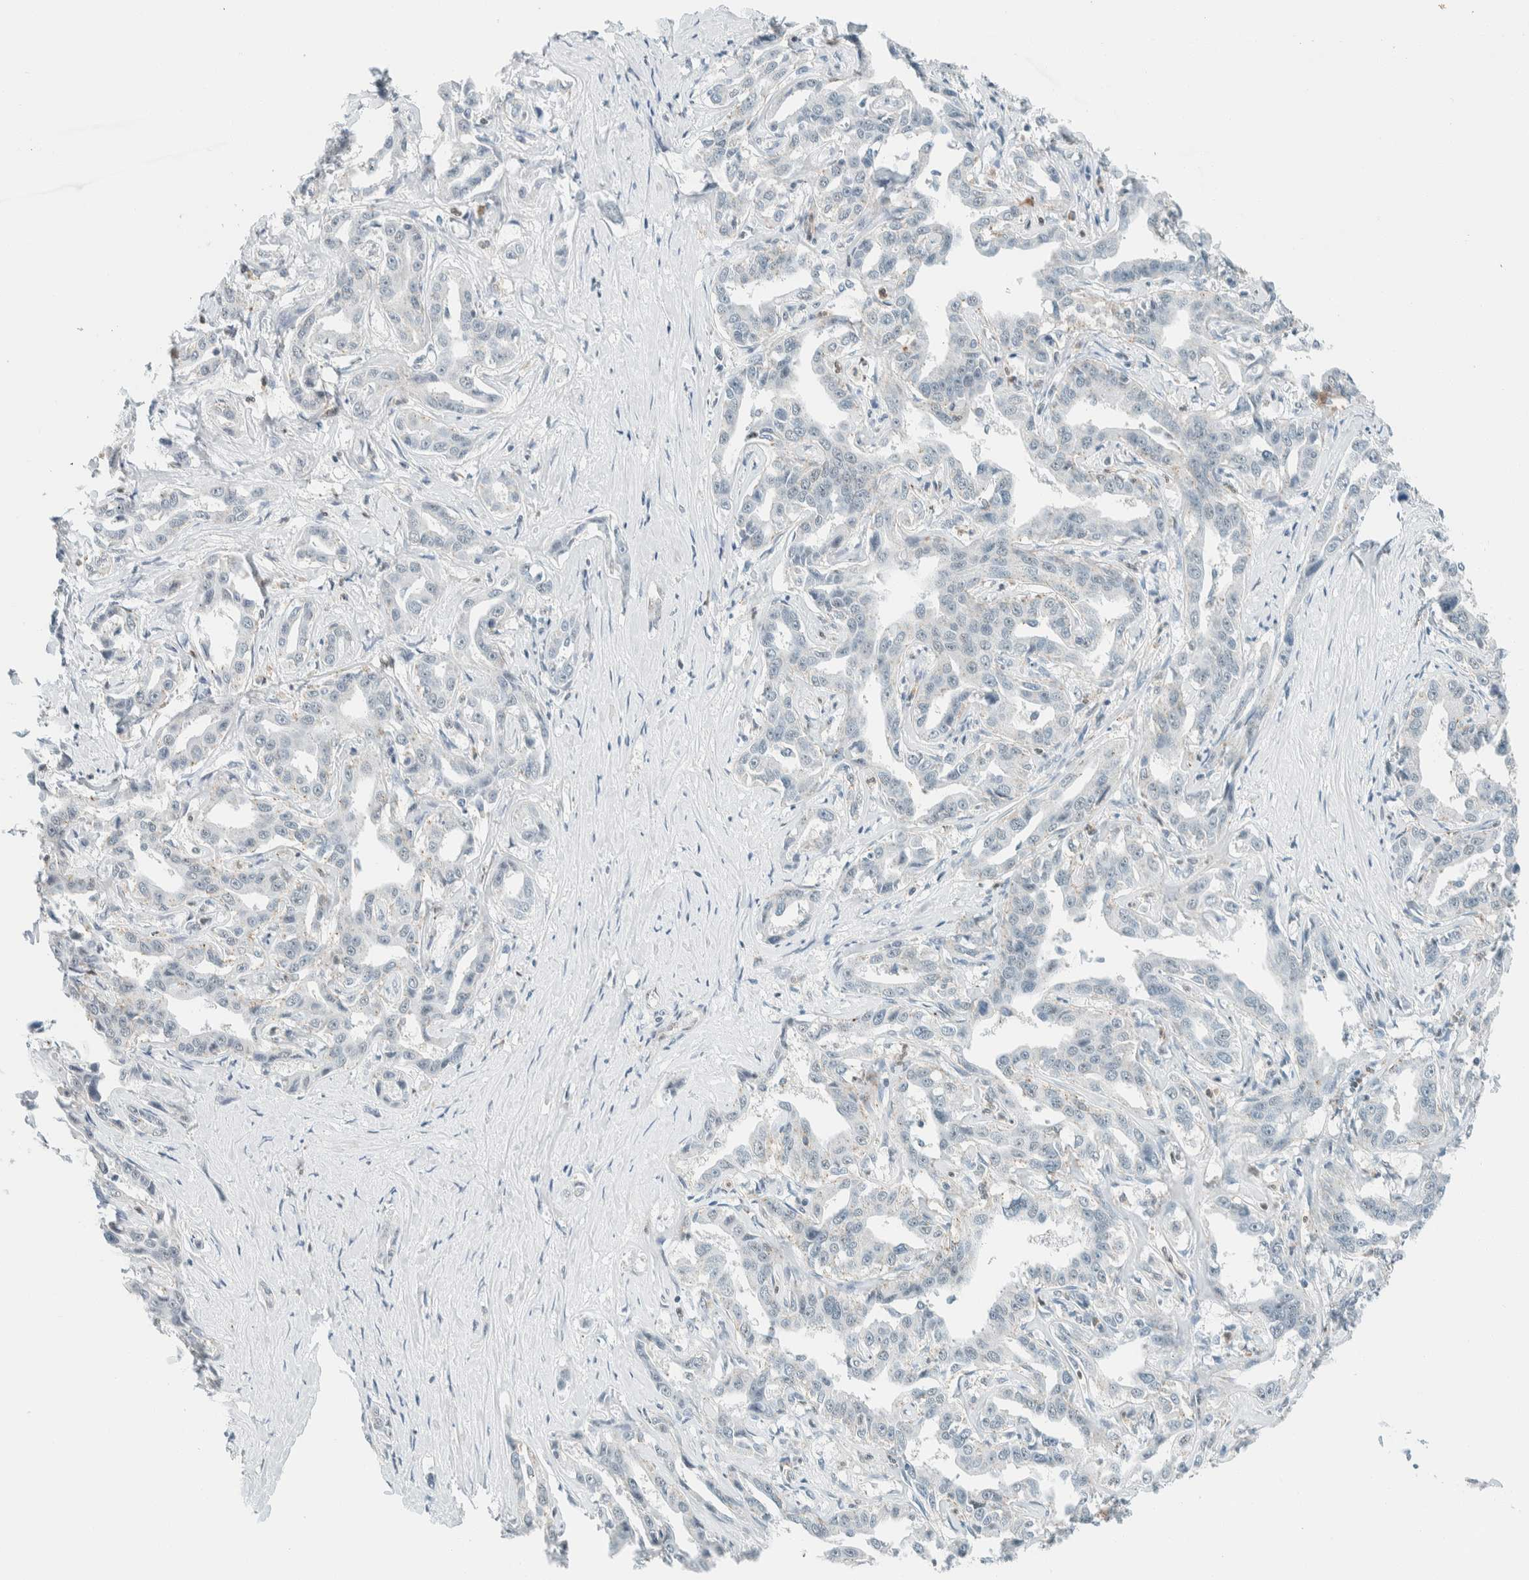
{"staining": {"intensity": "negative", "quantity": "none", "location": "none"}, "tissue": "liver cancer", "cell_type": "Tumor cells", "image_type": "cancer", "snomed": [{"axis": "morphology", "description": "Cholangiocarcinoma"}, {"axis": "topography", "description": "Liver"}], "caption": "A high-resolution photomicrograph shows immunohistochemistry (IHC) staining of liver cholangiocarcinoma, which exhibits no significant expression in tumor cells.", "gene": "CYSRT1", "patient": {"sex": "male", "age": 59}}